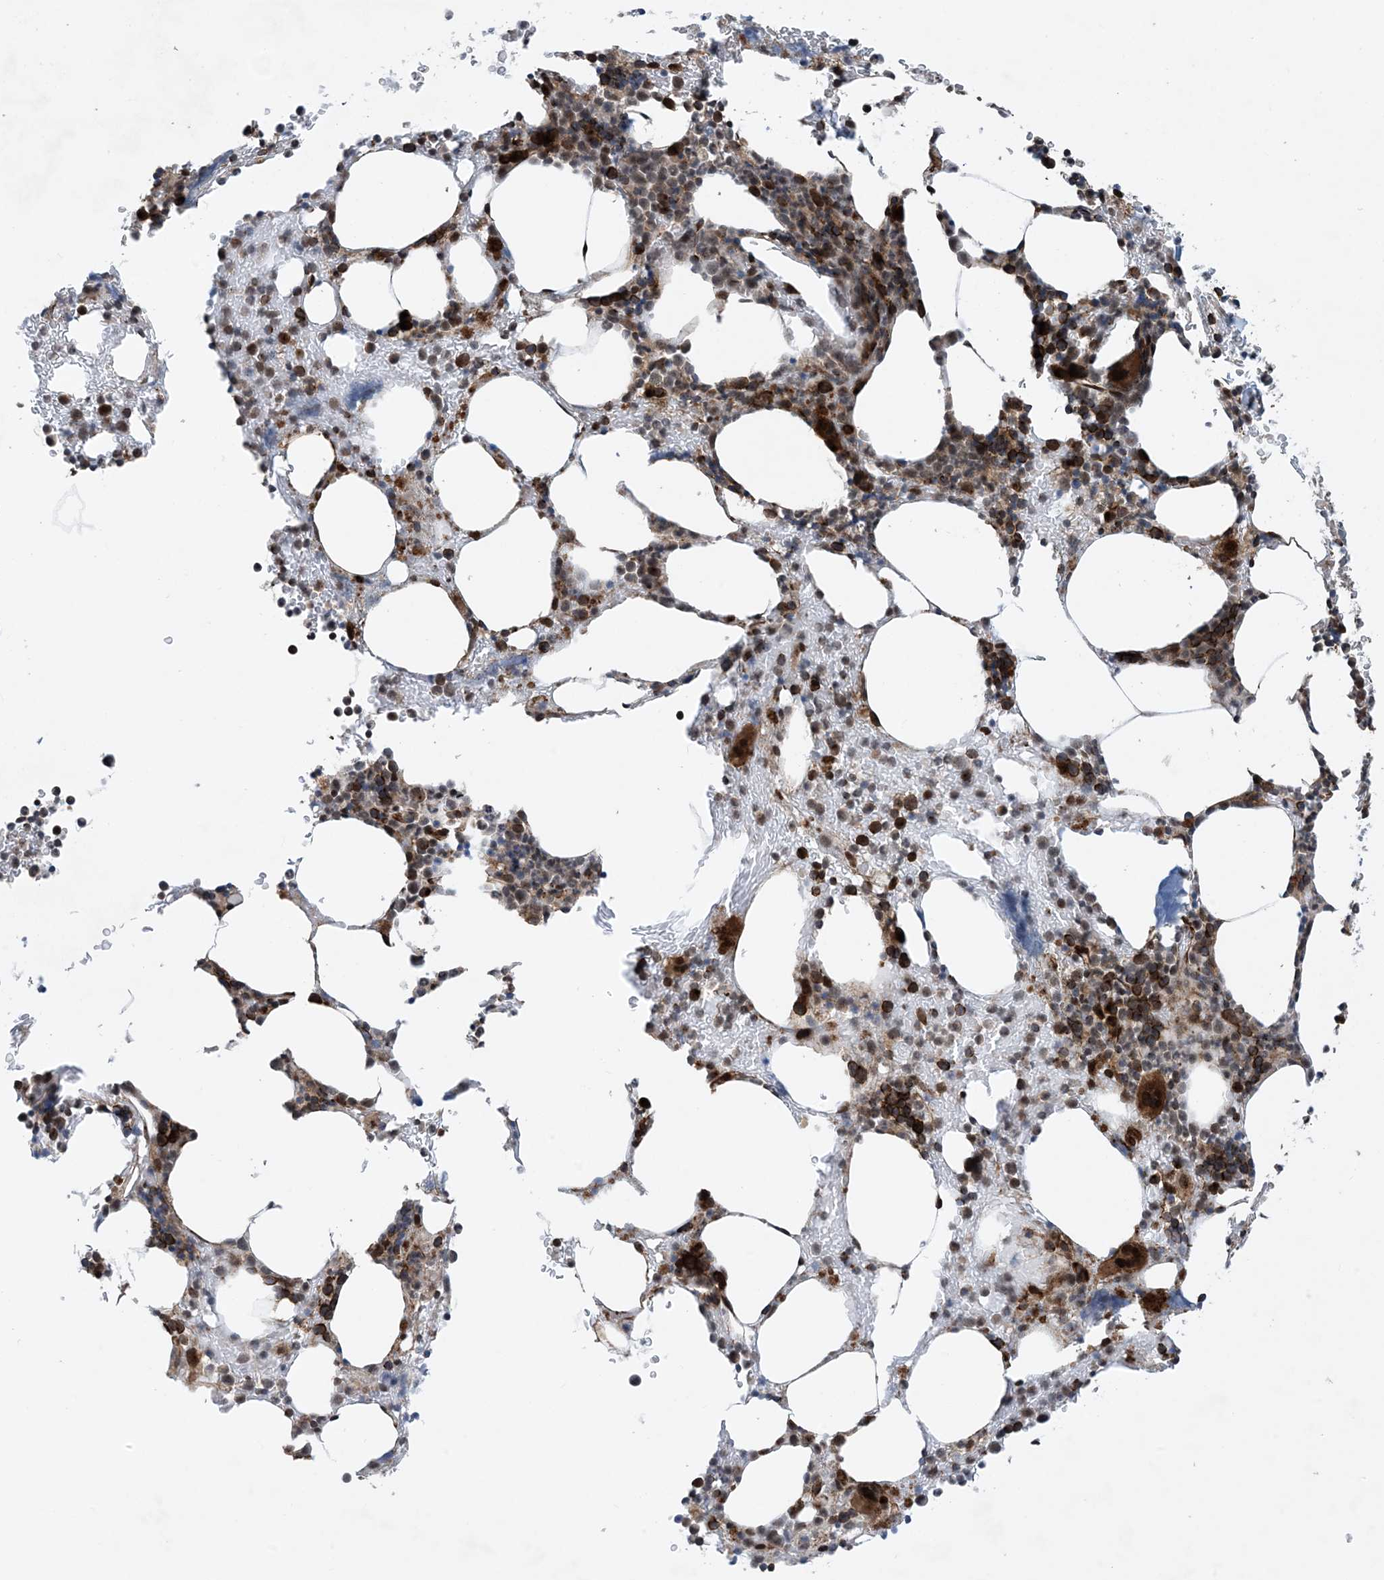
{"staining": {"intensity": "strong", "quantity": "25%-75%", "location": "cytoplasmic/membranous"}, "tissue": "bone marrow", "cell_type": "Hematopoietic cells", "image_type": "normal", "snomed": [{"axis": "morphology", "description": "Normal tissue, NOS"}, {"axis": "topography", "description": "Bone marrow"}], "caption": "Brown immunohistochemical staining in benign bone marrow exhibits strong cytoplasmic/membranous expression in about 25%-75% of hematopoietic cells. The staining was performed using DAB, with brown indicating positive protein expression. Nuclei are stained blue with hematoxylin.", "gene": "HEMK1", "patient": {"sex": "male"}}